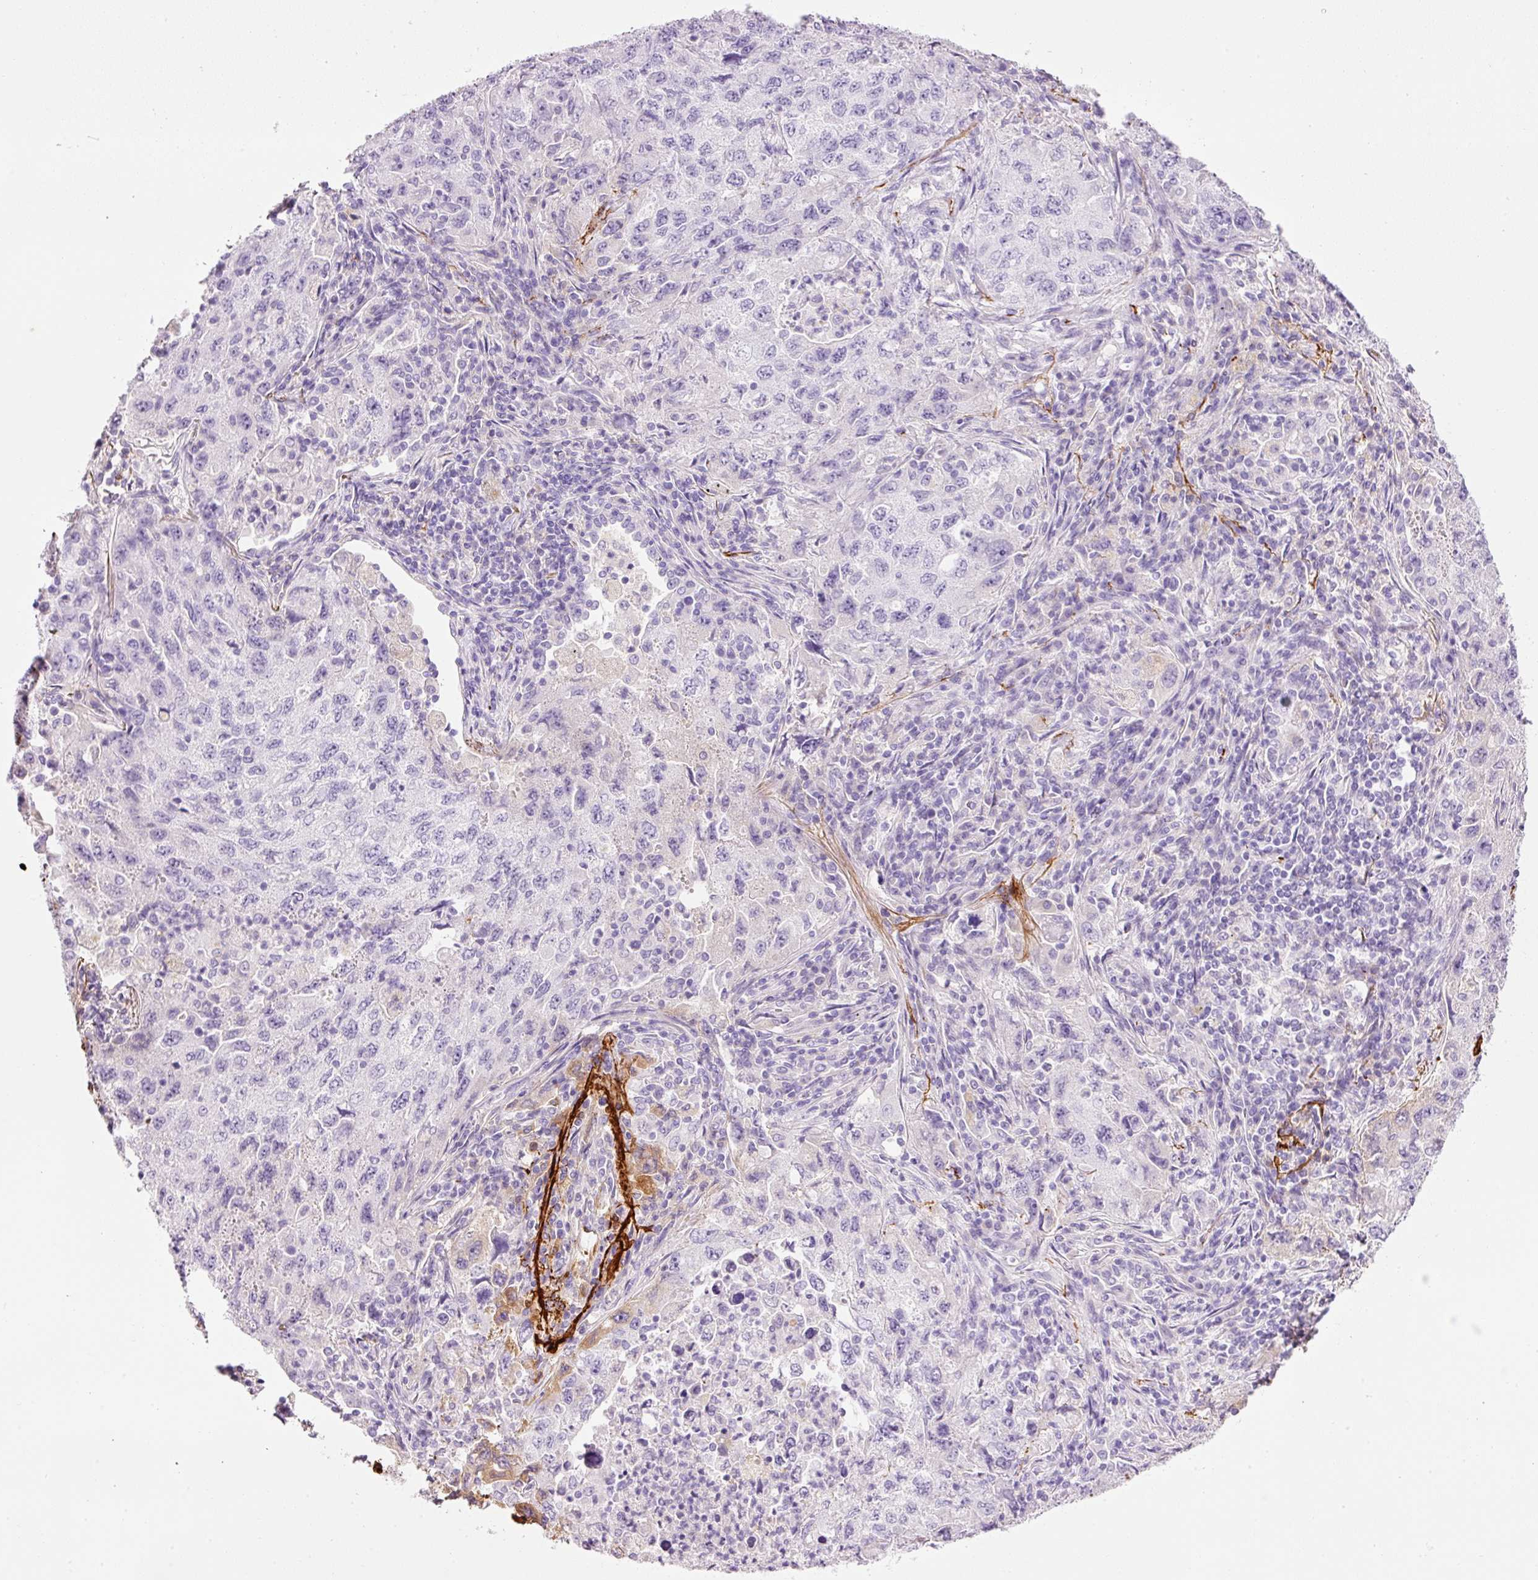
{"staining": {"intensity": "negative", "quantity": "none", "location": "none"}, "tissue": "lung cancer", "cell_type": "Tumor cells", "image_type": "cancer", "snomed": [{"axis": "morphology", "description": "Adenocarcinoma, NOS"}, {"axis": "topography", "description": "Lung"}], "caption": "The histopathology image exhibits no significant staining in tumor cells of lung adenocarcinoma.", "gene": "MFAP4", "patient": {"sex": "female", "age": 57}}